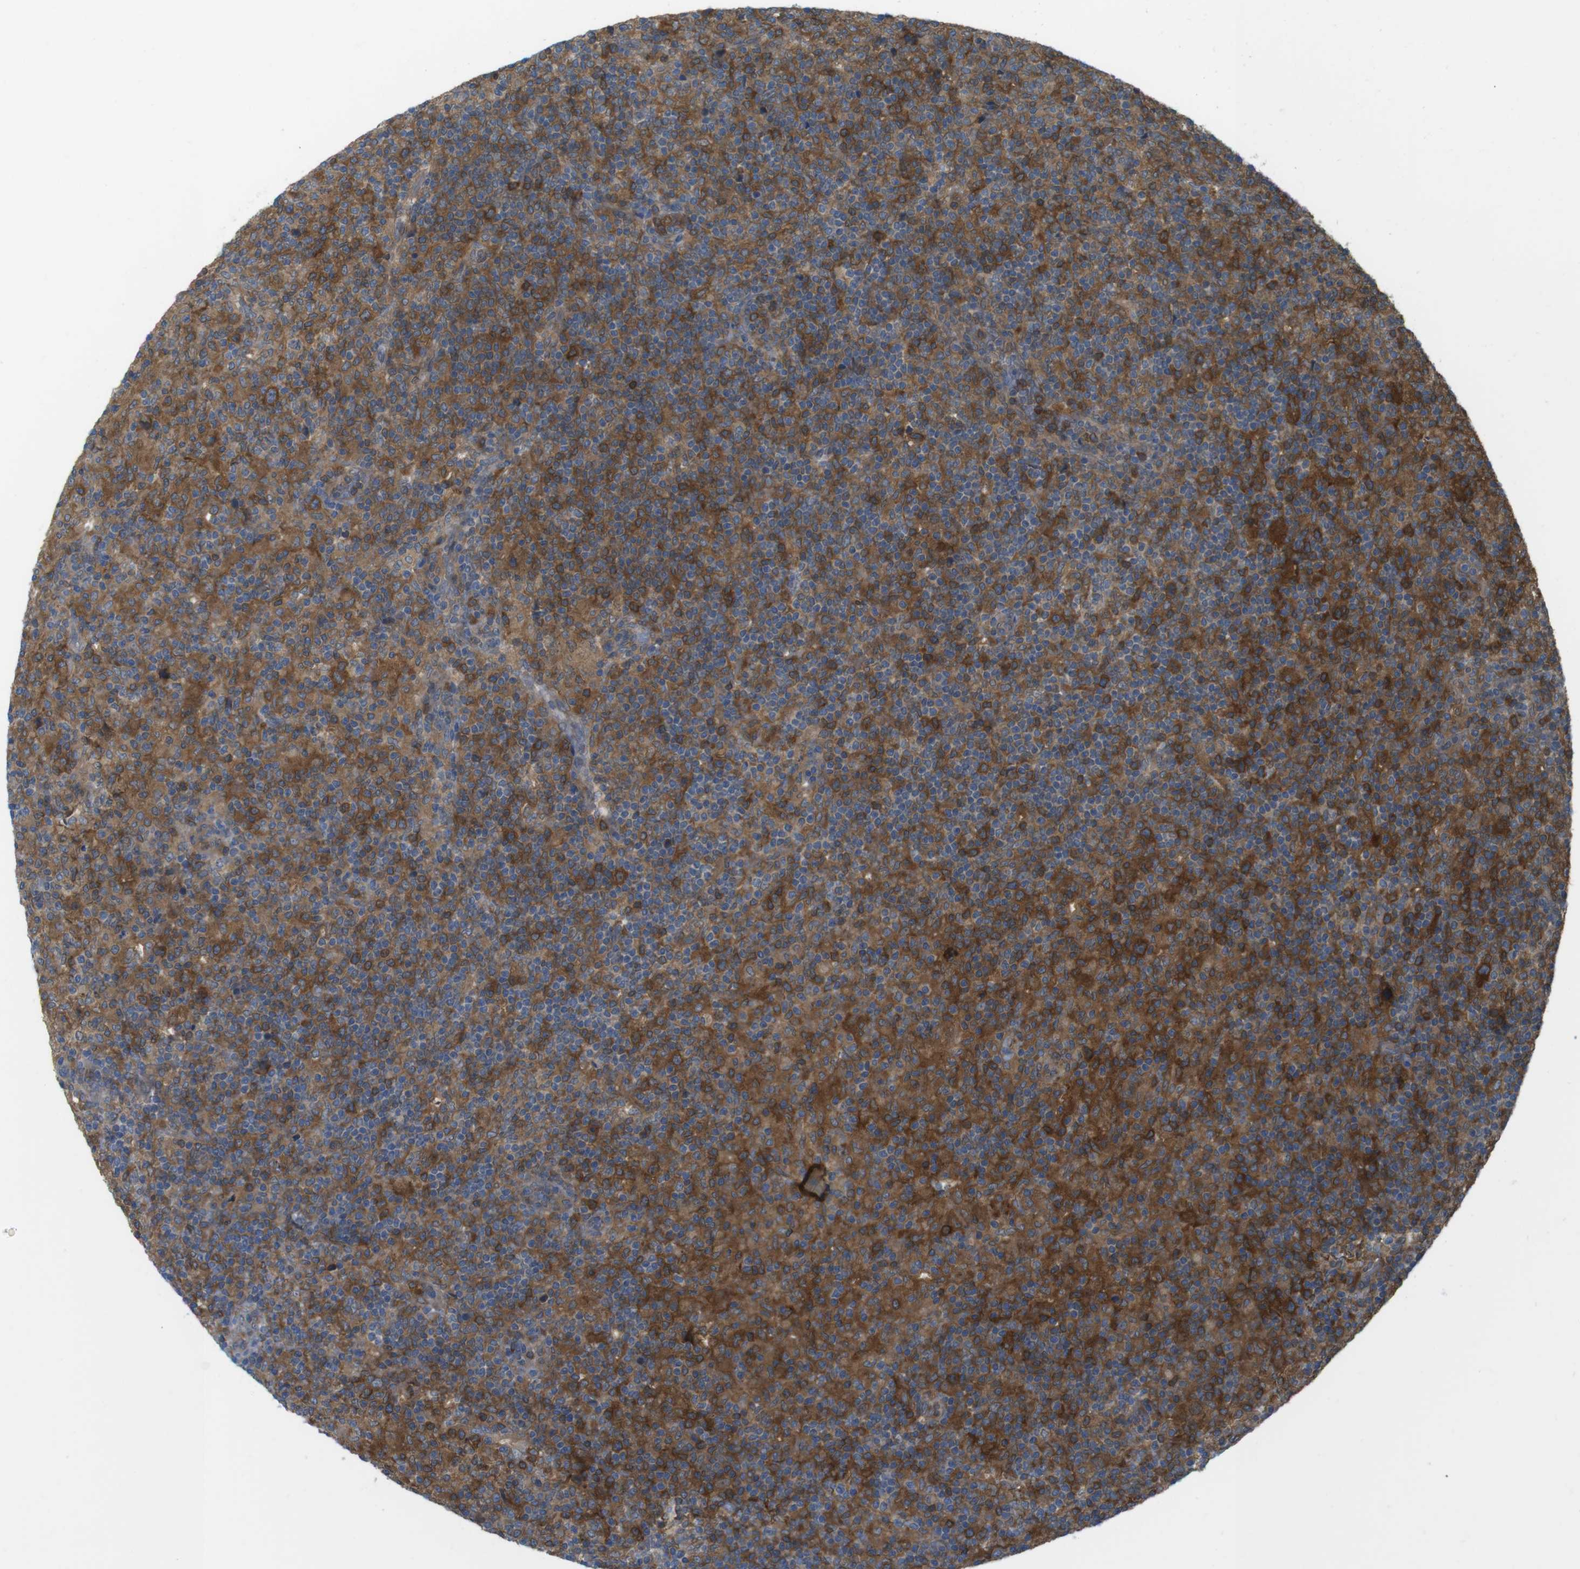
{"staining": {"intensity": "strong", "quantity": ">75%", "location": "cytoplasmic/membranous"}, "tissue": "lymphoma", "cell_type": "Tumor cells", "image_type": "cancer", "snomed": [{"axis": "morphology", "description": "Hodgkin's disease, NOS"}, {"axis": "topography", "description": "Lymph node"}], "caption": "Protein analysis of lymphoma tissue demonstrates strong cytoplasmic/membranous positivity in approximately >75% of tumor cells. Ihc stains the protein in brown and the nuclei are stained blue.", "gene": "MTHFD1", "patient": {"sex": "male", "age": 70}}